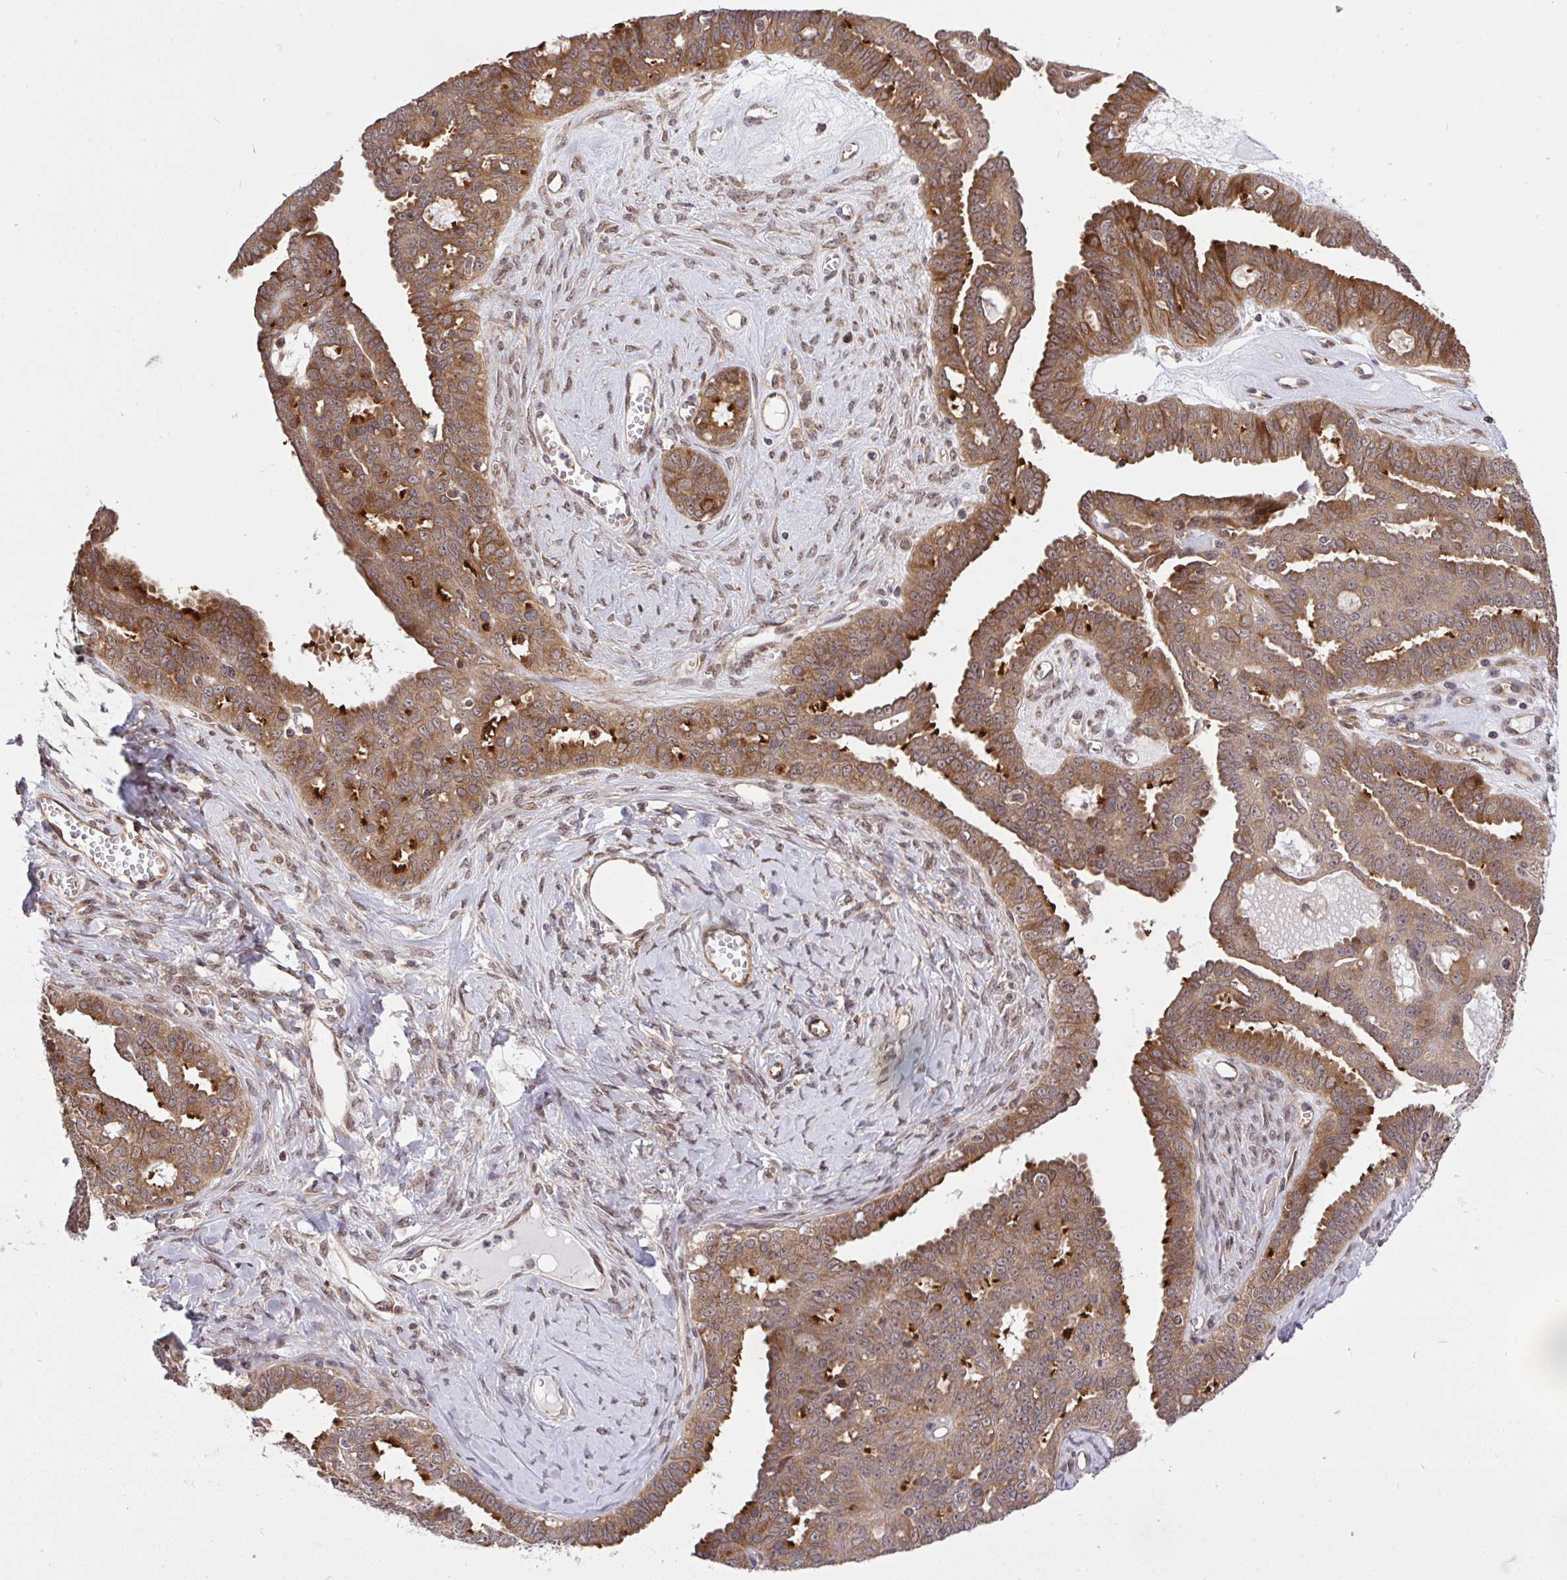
{"staining": {"intensity": "moderate", "quantity": ">75%", "location": "cytoplasmic/membranous"}, "tissue": "ovarian cancer", "cell_type": "Tumor cells", "image_type": "cancer", "snomed": [{"axis": "morphology", "description": "Cystadenocarcinoma, serous, NOS"}, {"axis": "topography", "description": "Ovary"}], "caption": "A medium amount of moderate cytoplasmic/membranous positivity is seen in about >75% of tumor cells in ovarian cancer (serous cystadenocarcinoma) tissue.", "gene": "ERI1", "patient": {"sex": "female", "age": 71}}